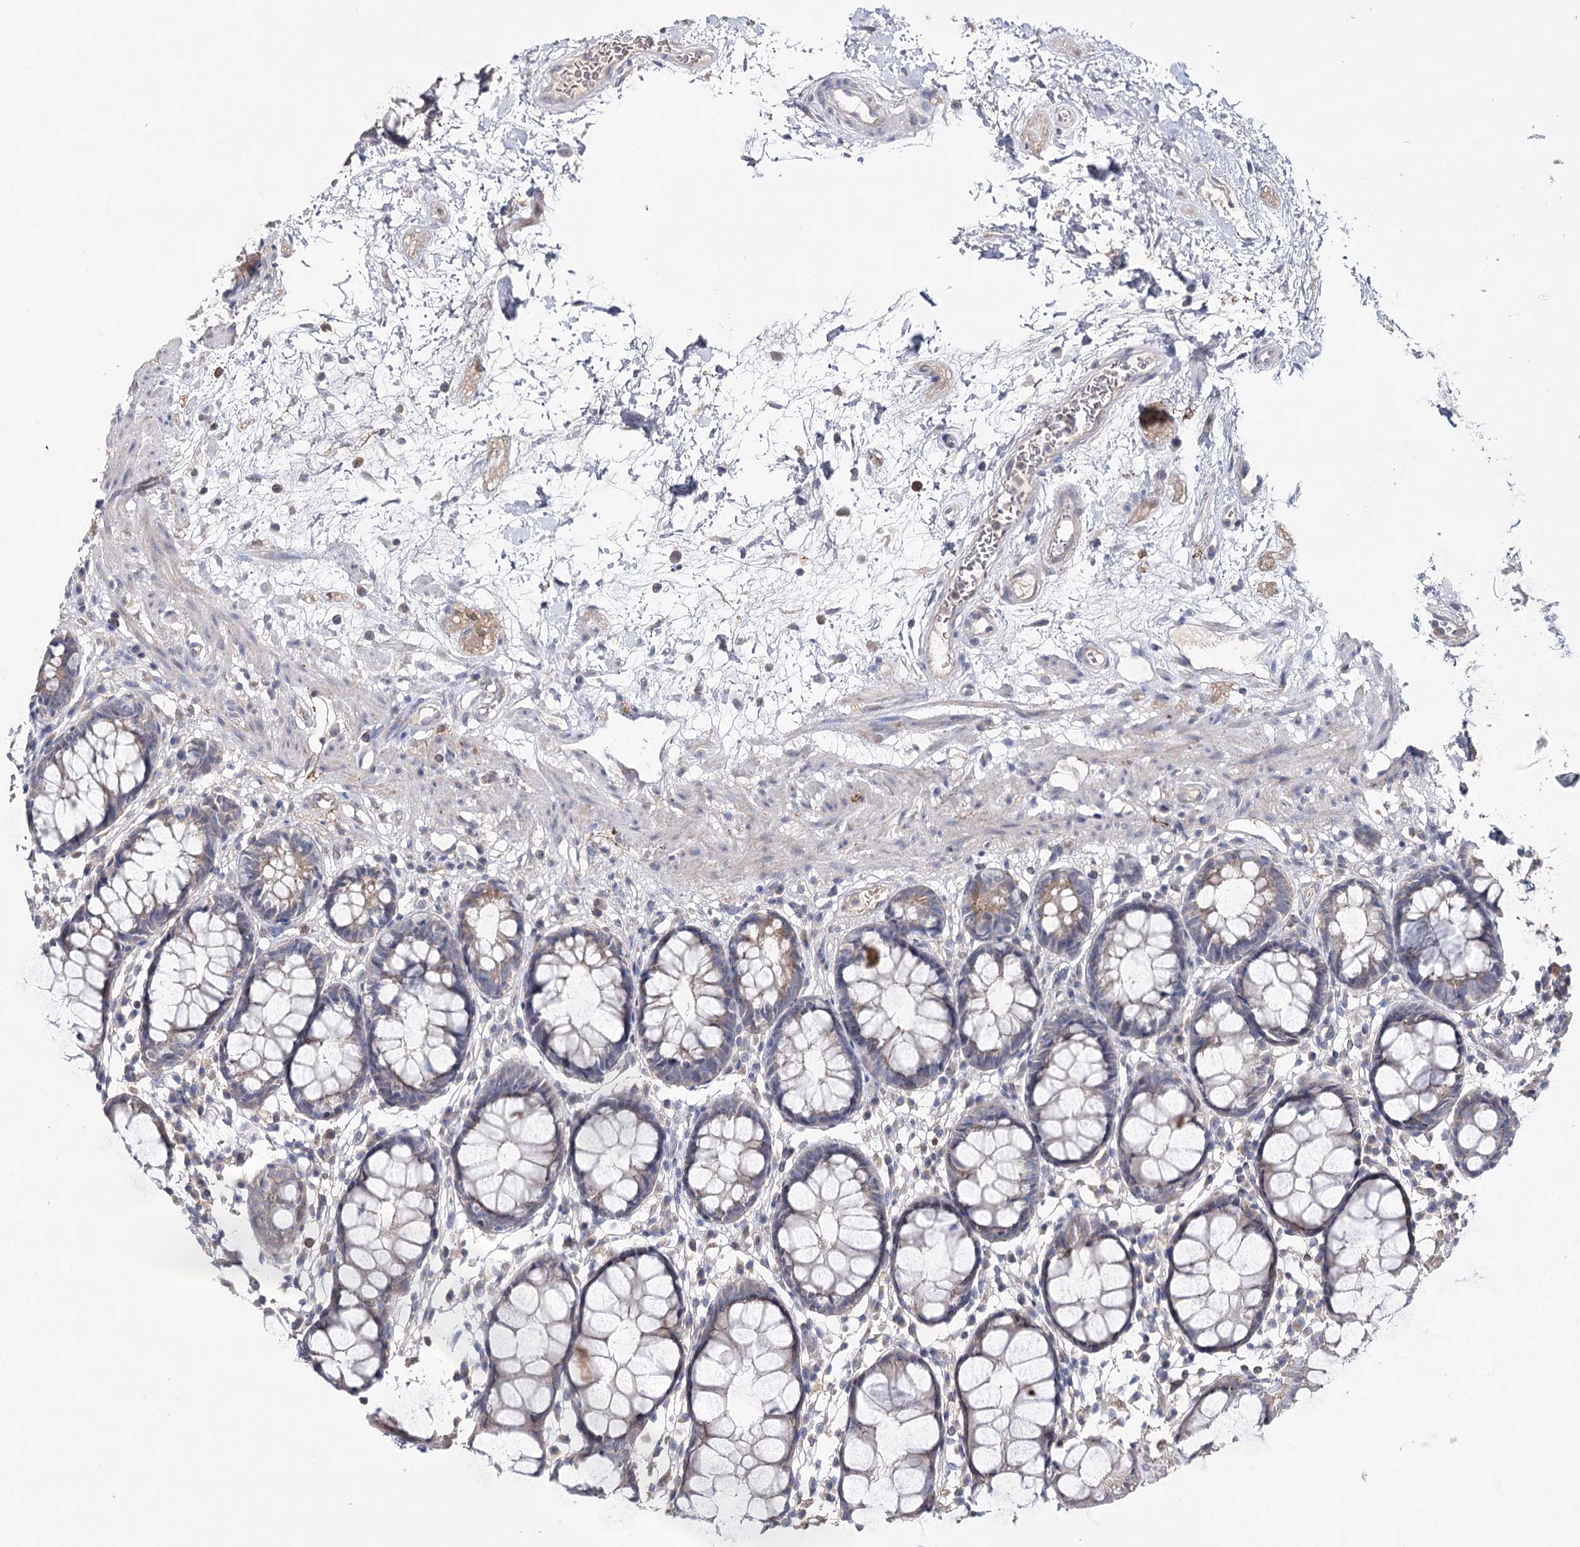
{"staining": {"intensity": "weak", "quantity": "25%-75%", "location": "cytoplasmic/membranous"}, "tissue": "rectum", "cell_type": "Glandular cells", "image_type": "normal", "snomed": [{"axis": "morphology", "description": "Normal tissue, NOS"}, {"axis": "topography", "description": "Rectum"}], "caption": "Weak cytoplasmic/membranous protein expression is identified in about 25%-75% of glandular cells in rectum.", "gene": "AURKC", "patient": {"sex": "male", "age": 64}}